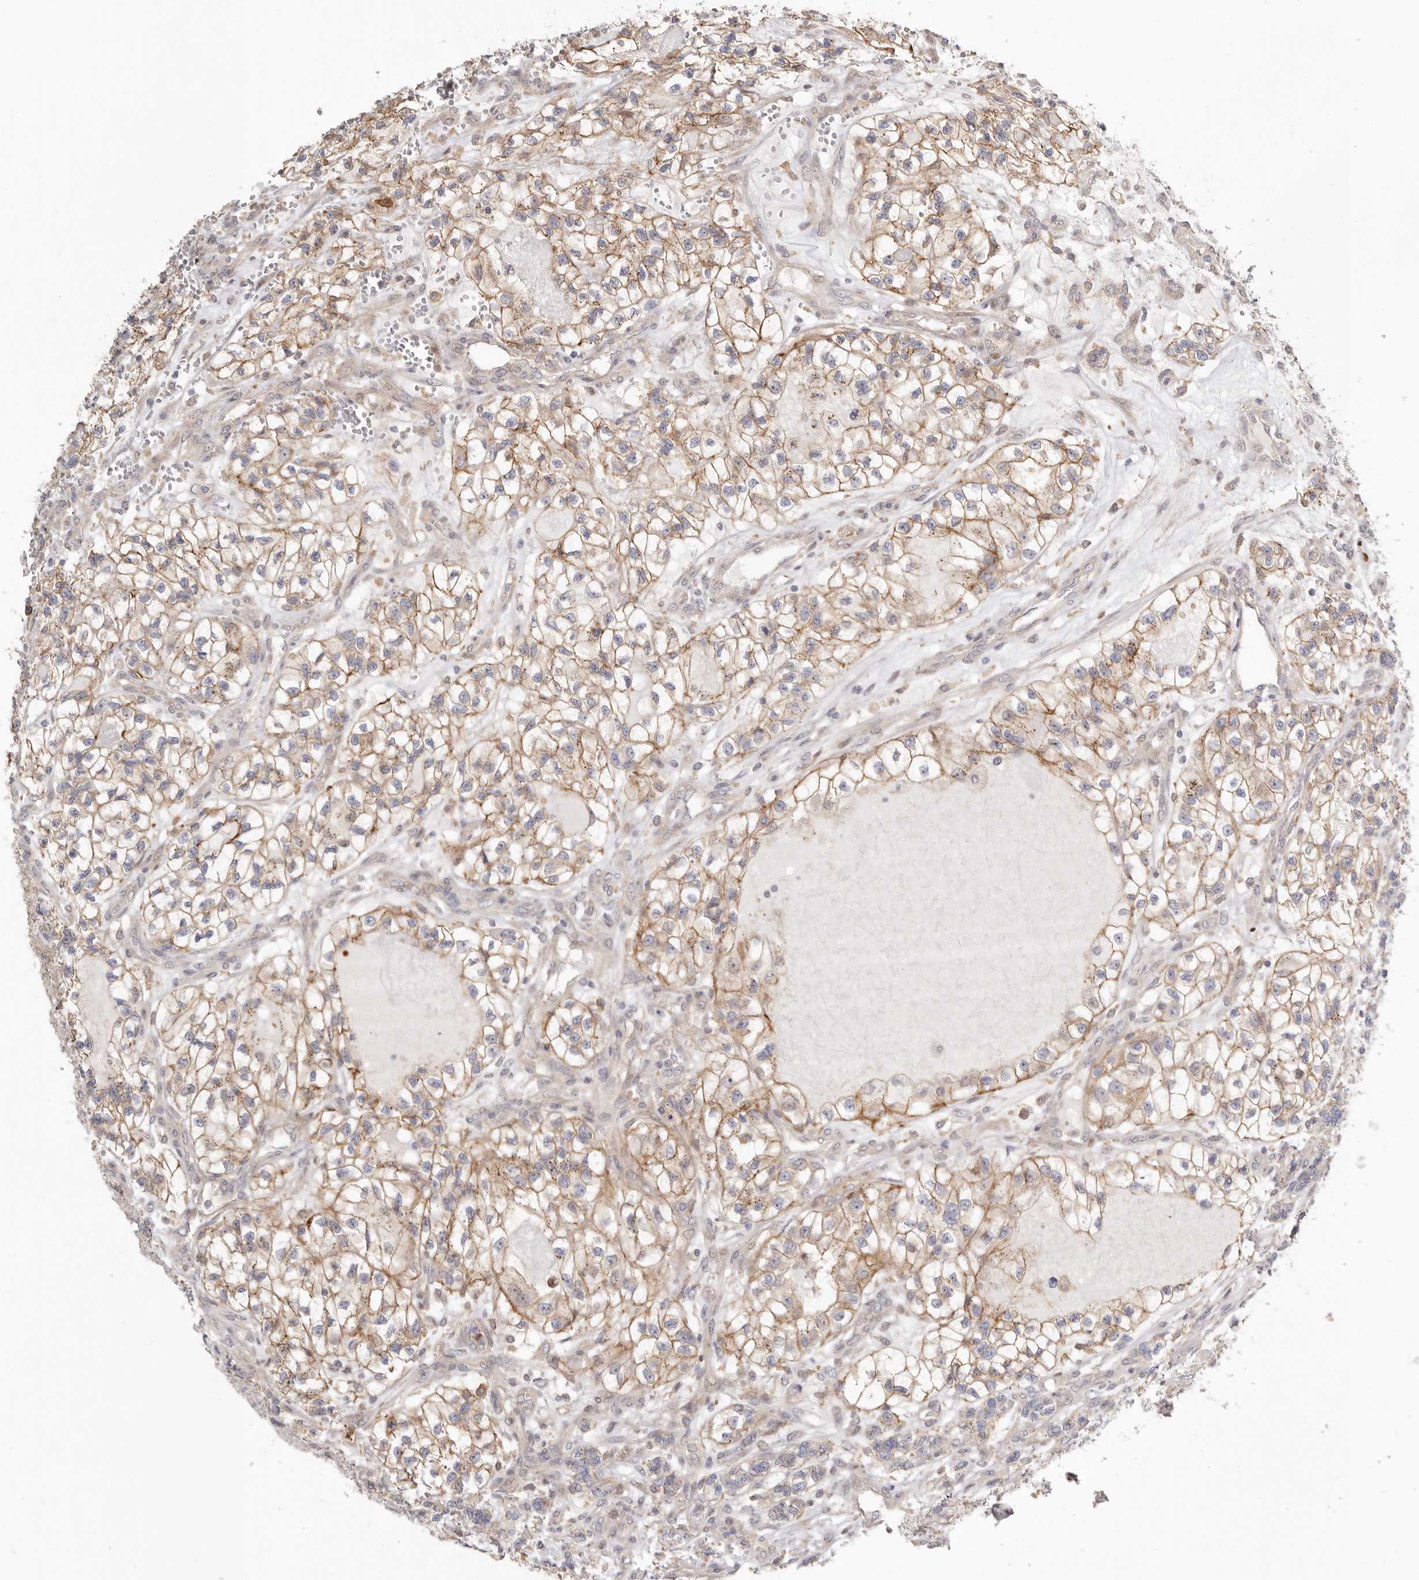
{"staining": {"intensity": "moderate", "quantity": ">75%", "location": "cytoplasmic/membranous"}, "tissue": "renal cancer", "cell_type": "Tumor cells", "image_type": "cancer", "snomed": [{"axis": "morphology", "description": "Adenocarcinoma, NOS"}, {"axis": "topography", "description": "Kidney"}], "caption": "There is medium levels of moderate cytoplasmic/membranous staining in tumor cells of renal cancer (adenocarcinoma), as demonstrated by immunohistochemical staining (brown color).", "gene": "MSRB2", "patient": {"sex": "female", "age": 57}}